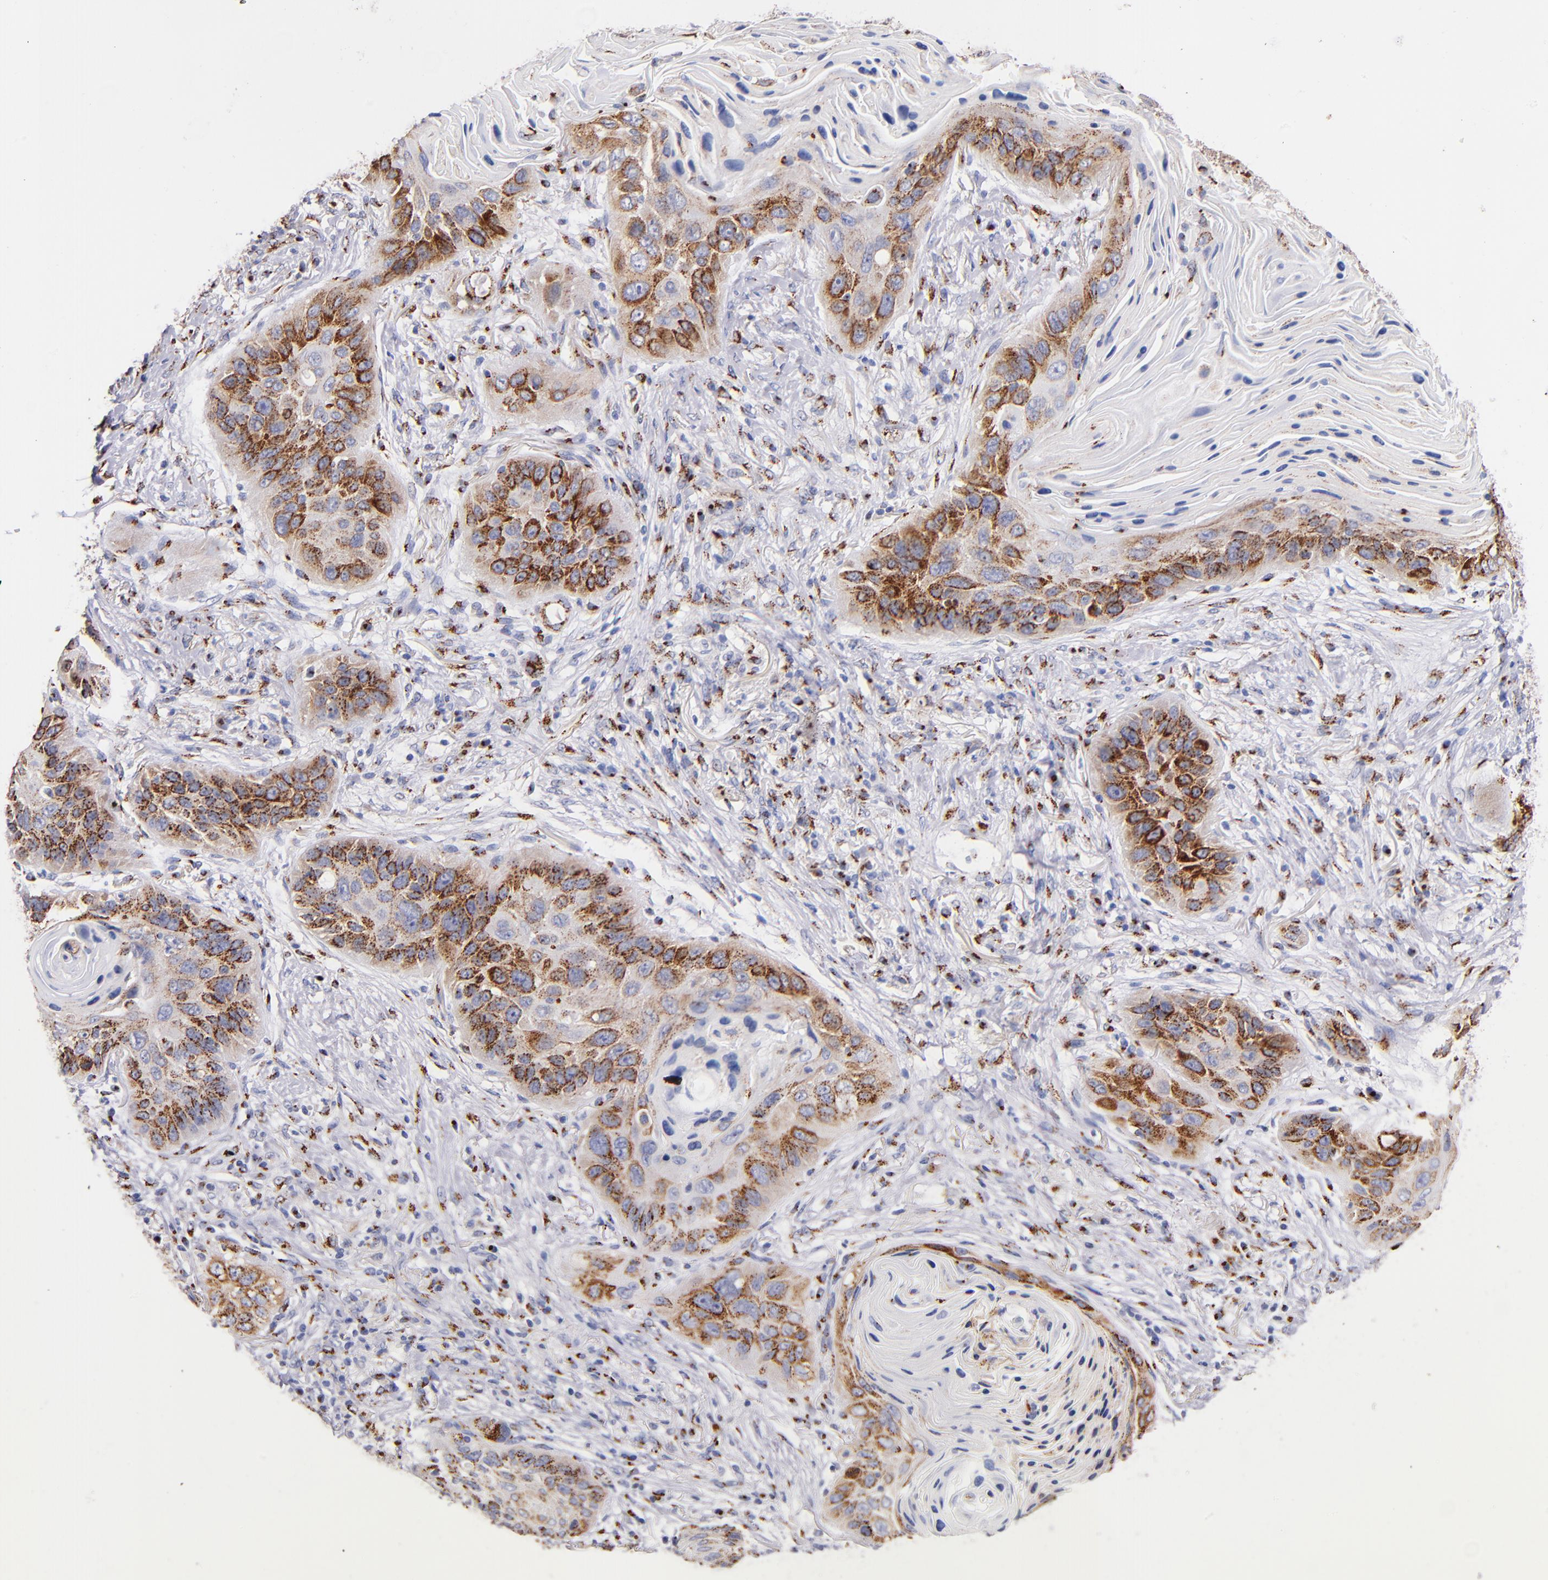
{"staining": {"intensity": "moderate", "quantity": "25%-75%", "location": "cytoplasmic/membranous"}, "tissue": "lung cancer", "cell_type": "Tumor cells", "image_type": "cancer", "snomed": [{"axis": "morphology", "description": "Squamous cell carcinoma, NOS"}, {"axis": "topography", "description": "Lung"}], "caption": "A high-resolution micrograph shows immunohistochemistry staining of lung squamous cell carcinoma, which shows moderate cytoplasmic/membranous positivity in about 25%-75% of tumor cells.", "gene": "GOLIM4", "patient": {"sex": "female", "age": 67}}